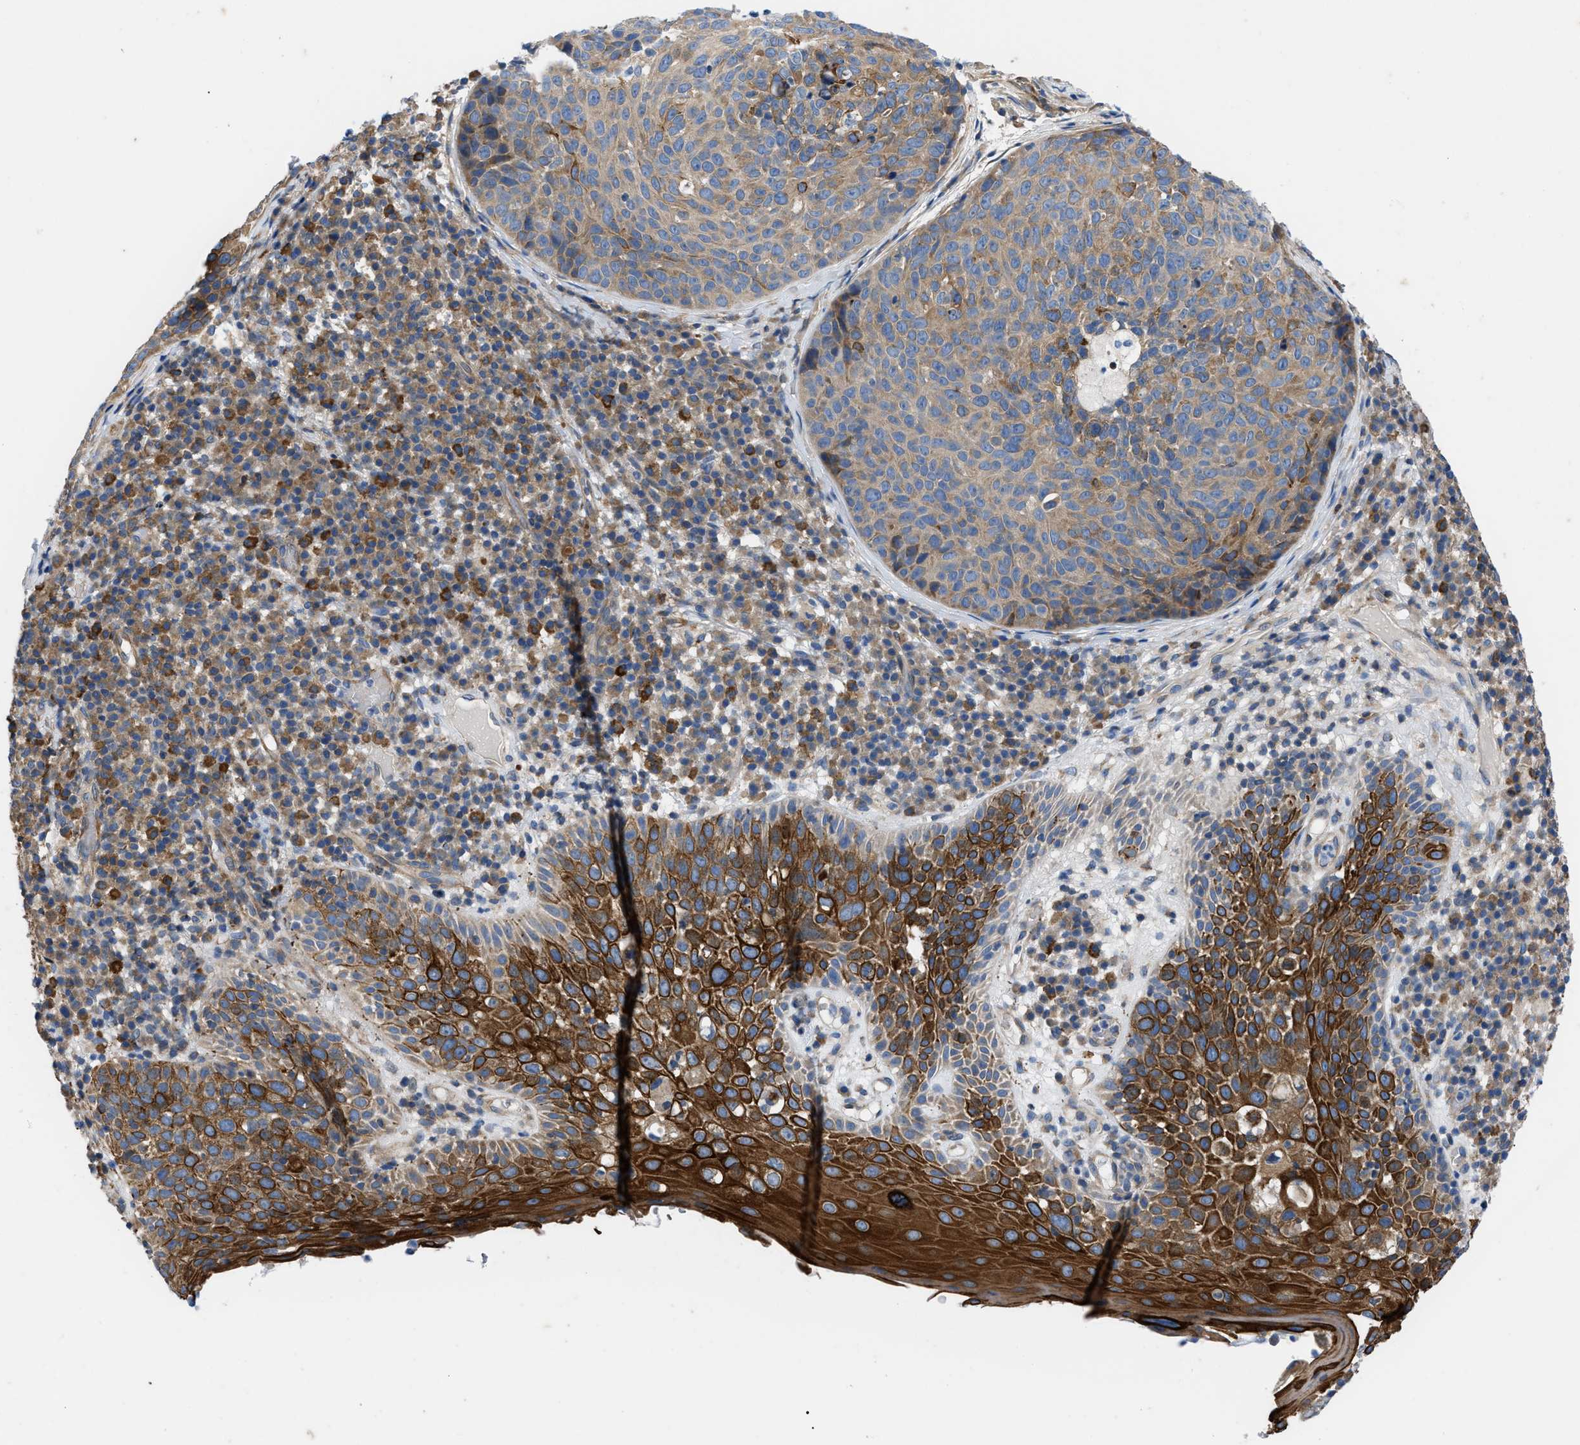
{"staining": {"intensity": "moderate", "quantity": ">75%", "location": "cytoplasmic/membranous"}, "tissue": "skin cancer", "cell_type": "Tumor cells", "image_type": "cancer", "snomed": [{"axis": "morphology", "description": "Squamous cell carcinoma in situ, NOS"}, {"axis": "morphology", "description": "Squamous cell carcinoma, NOS"}, {"axis": "topography", "description": "Skin"}], "caption": "A photomicrograph showing moderate cytoplasmic/membranous positivity in about >75% of tumor cells in skin cancer (squamous cell carcinoma in situ), as visualized by brown immunohistochemical staining.", "gene": "HSPB8", "patient": {"sex": "male", "age": 93}}